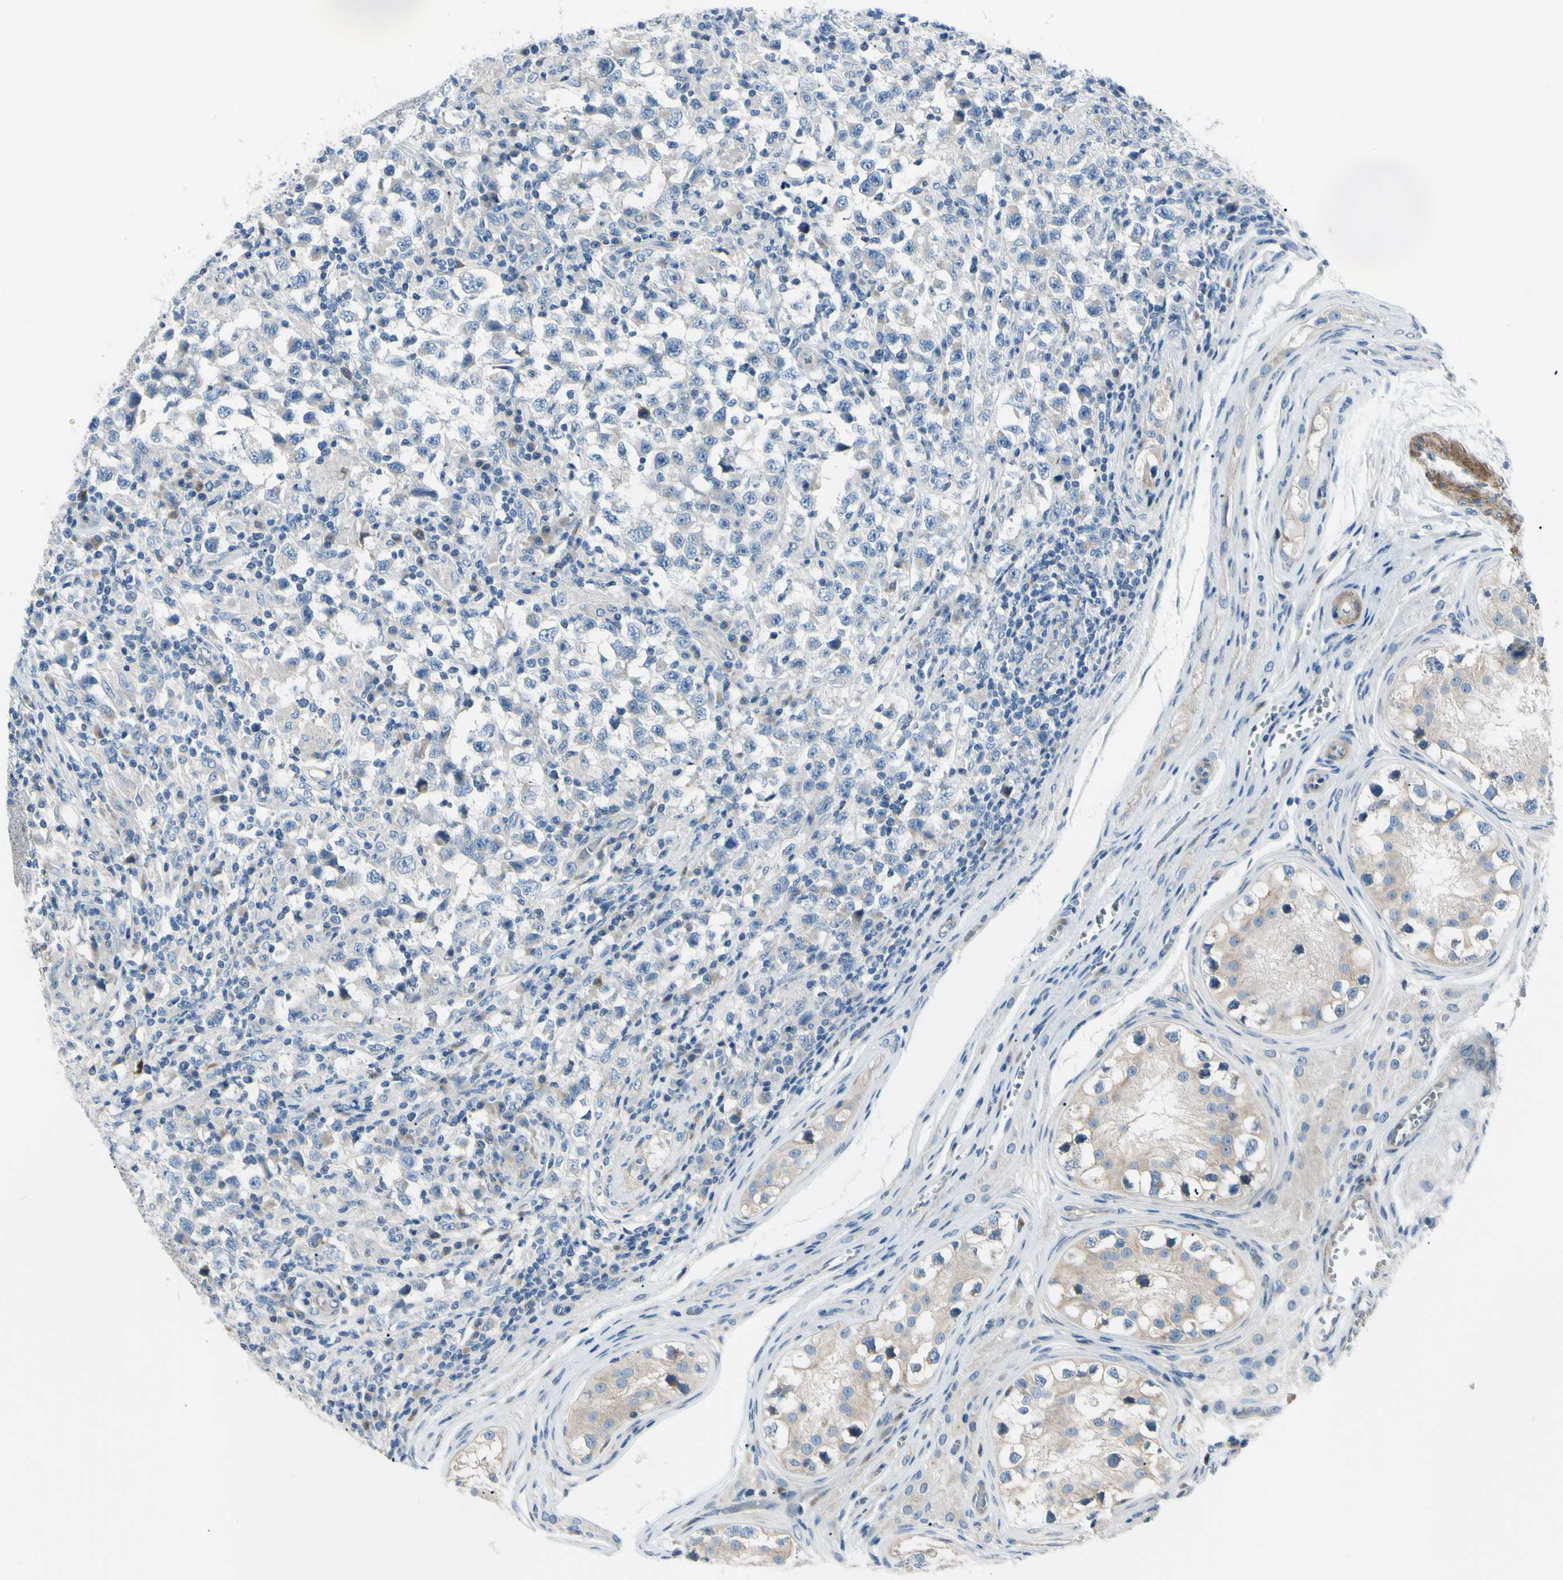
{"staining": {"intensity": "negative", "quantity": "none", "location": "none"}, "tissue": "testis cancer", "cell_type": "Tumor cells", "image_type": "cancer", "snomed": [{"axis": "morphology", "description": "Carcinoma, Embryonal, NOS"}, {"axis": "topography", "description": "Testis"}], "caption": "DAB immunohistochemical staining of testis cancer (embryonal carcinoma) shows no significant staining in tumor cells.", "gene": "LRRK1", "patient": {"sex": "male", "age": 21}}